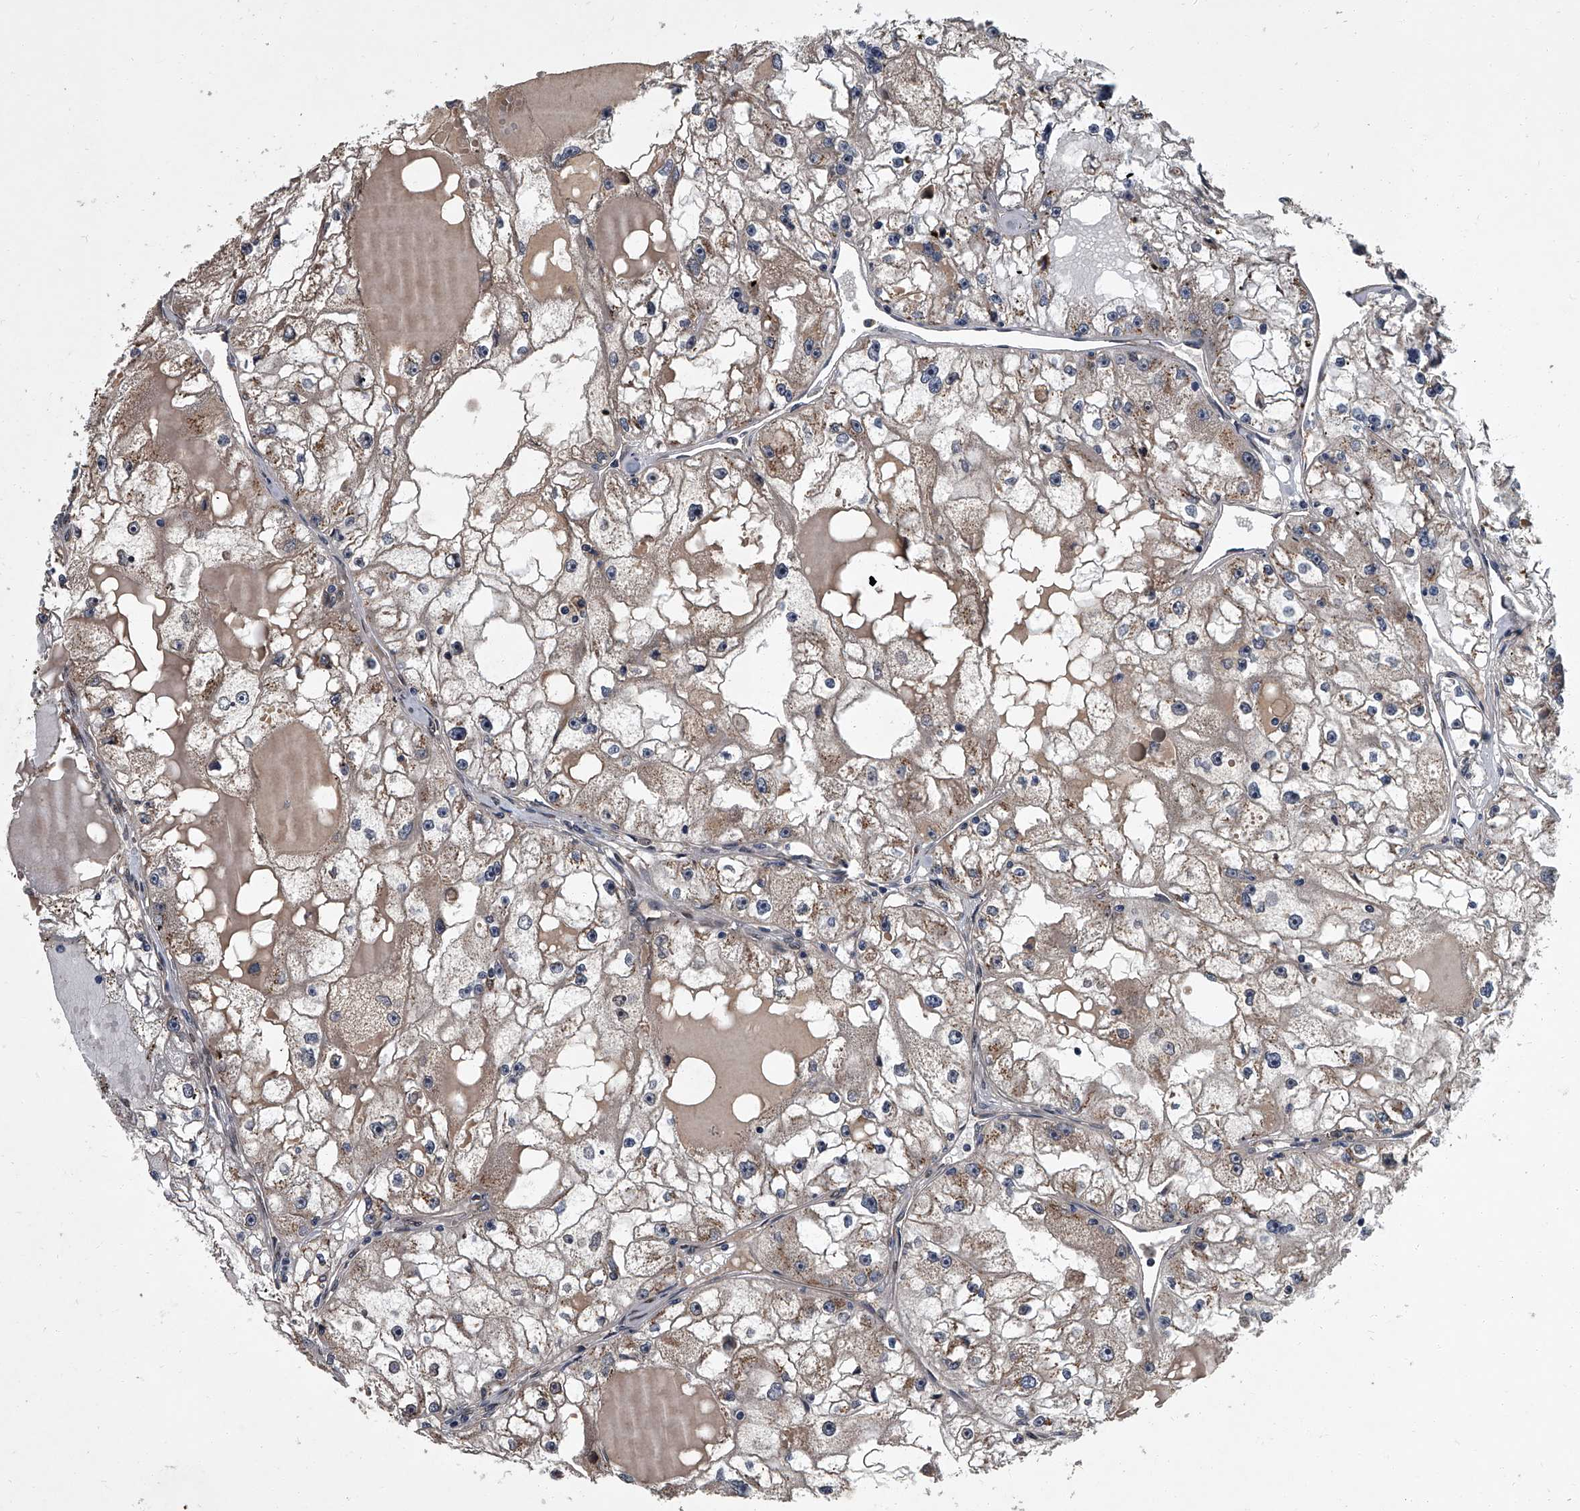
{"staining": {"intensity": "weak", "quantity": "<25%", "location": "cytoplasmic/membranous"}, "tissue": "renal cancer", "cell_type": "Tumor cells", "image_type": "cancer", "snomed": [{"axis": "morphology", "description": "Adenocarcinoma, NOS"}, {"axis": "topography", "description": "Kidney"}], "caption": "The micrograph exhibits no staining of tumor cells in renal cancer (adenocarcinoma).", "gene": "LRRC8C", "patient": {"sex": "male", "age": 56}}